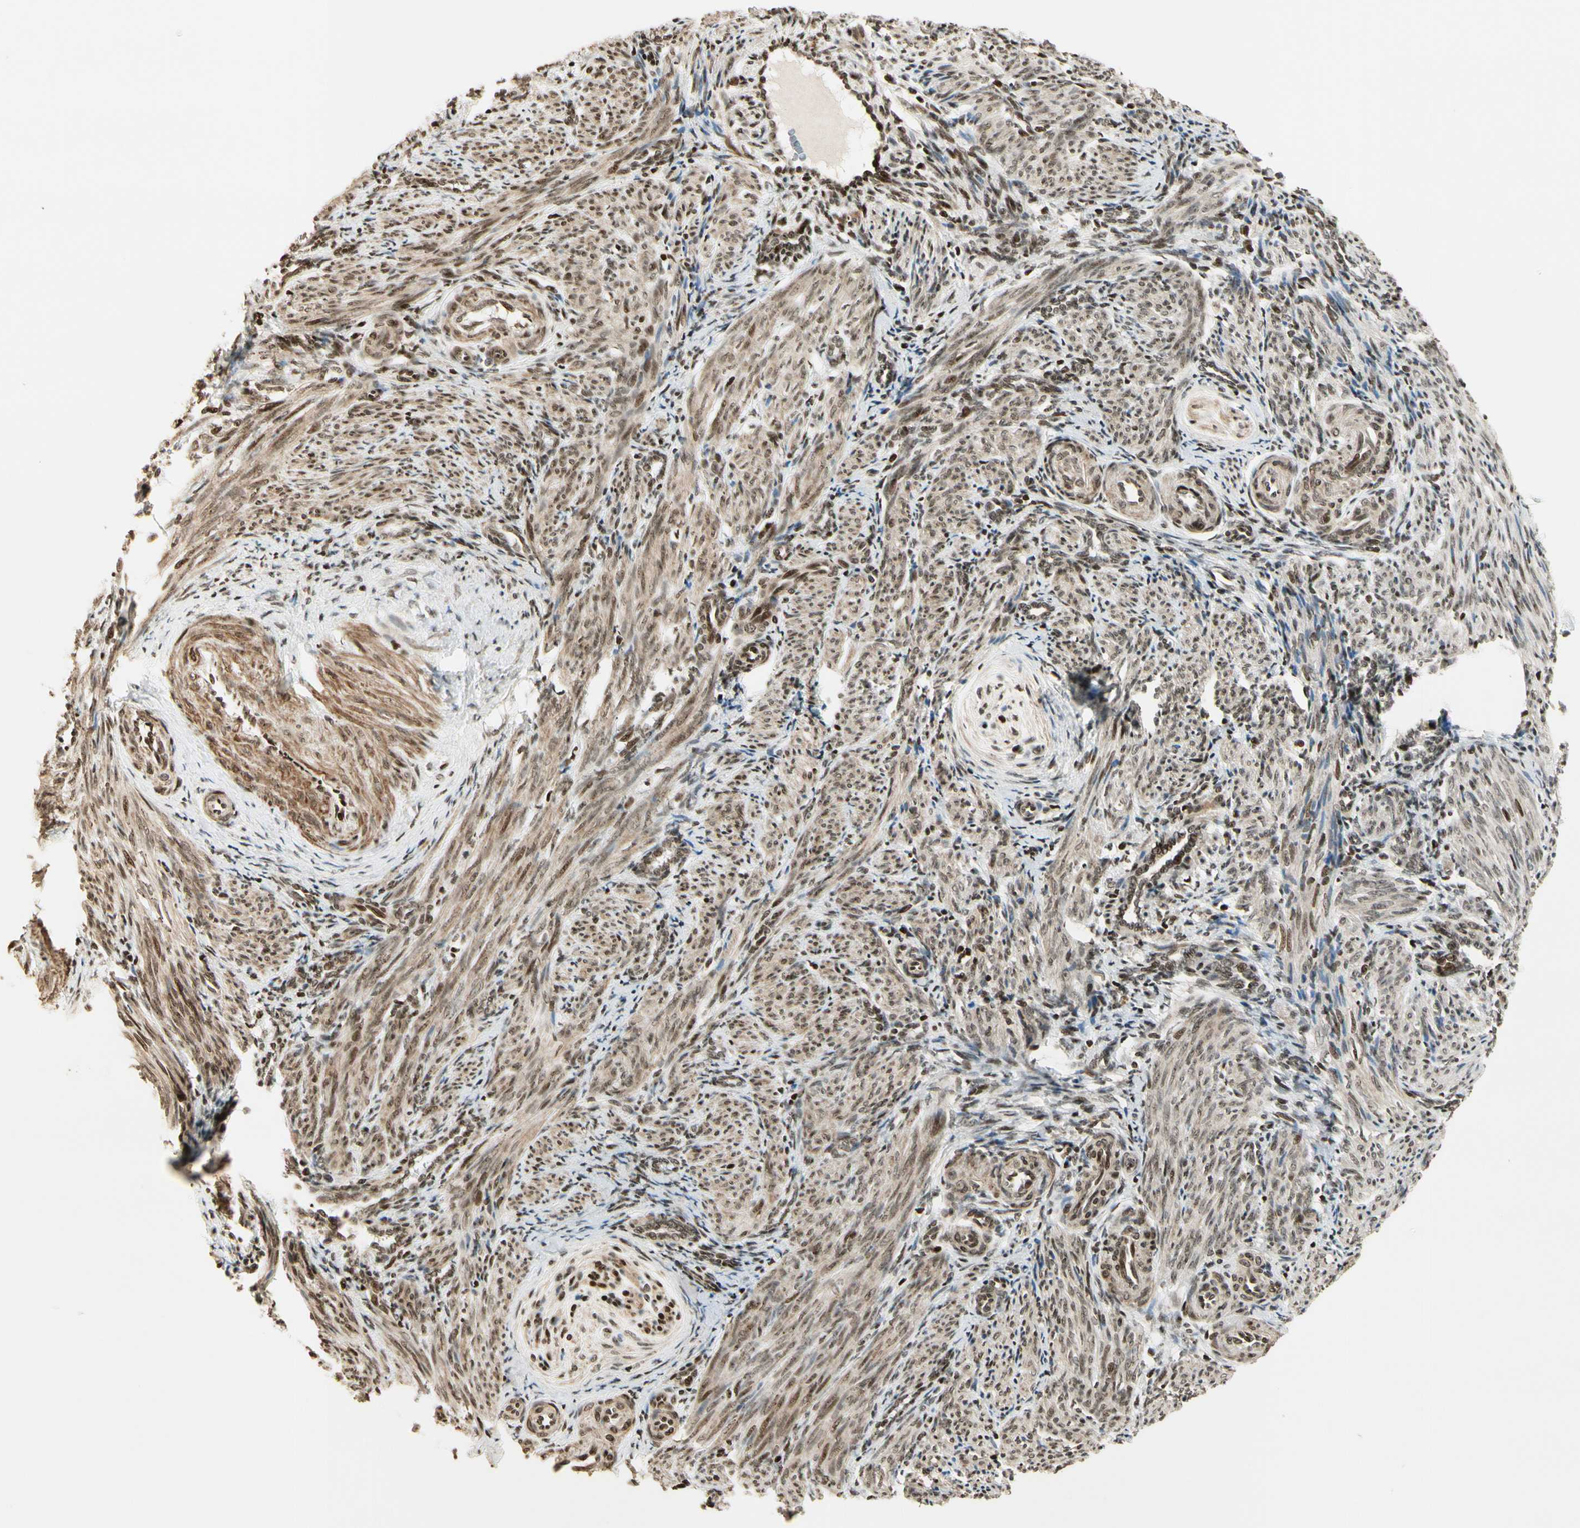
{"staining": {"intensity": "moderate", "quantity": ">75%", "location": "cytoplasmic/membranous,nuclear"}, "tissue": "smooth muscle", "cell_type": "Smooth muscle cells", "image_type": "normal", "snomed": [{"axis": "morphology", "description": "Normal tissue, NOS"}, {"axis": "topography", "description": "Endometrium"}], "caption": "Moderate cytoplasmic/membranous,nuclear expression for a protein is present in about >75% of smooth muscle cells of benign smooth muscle using immunohistochemistry (IHC).", "gene": "TSHZ3", "patient": {"sex": "female", "age": 33}}